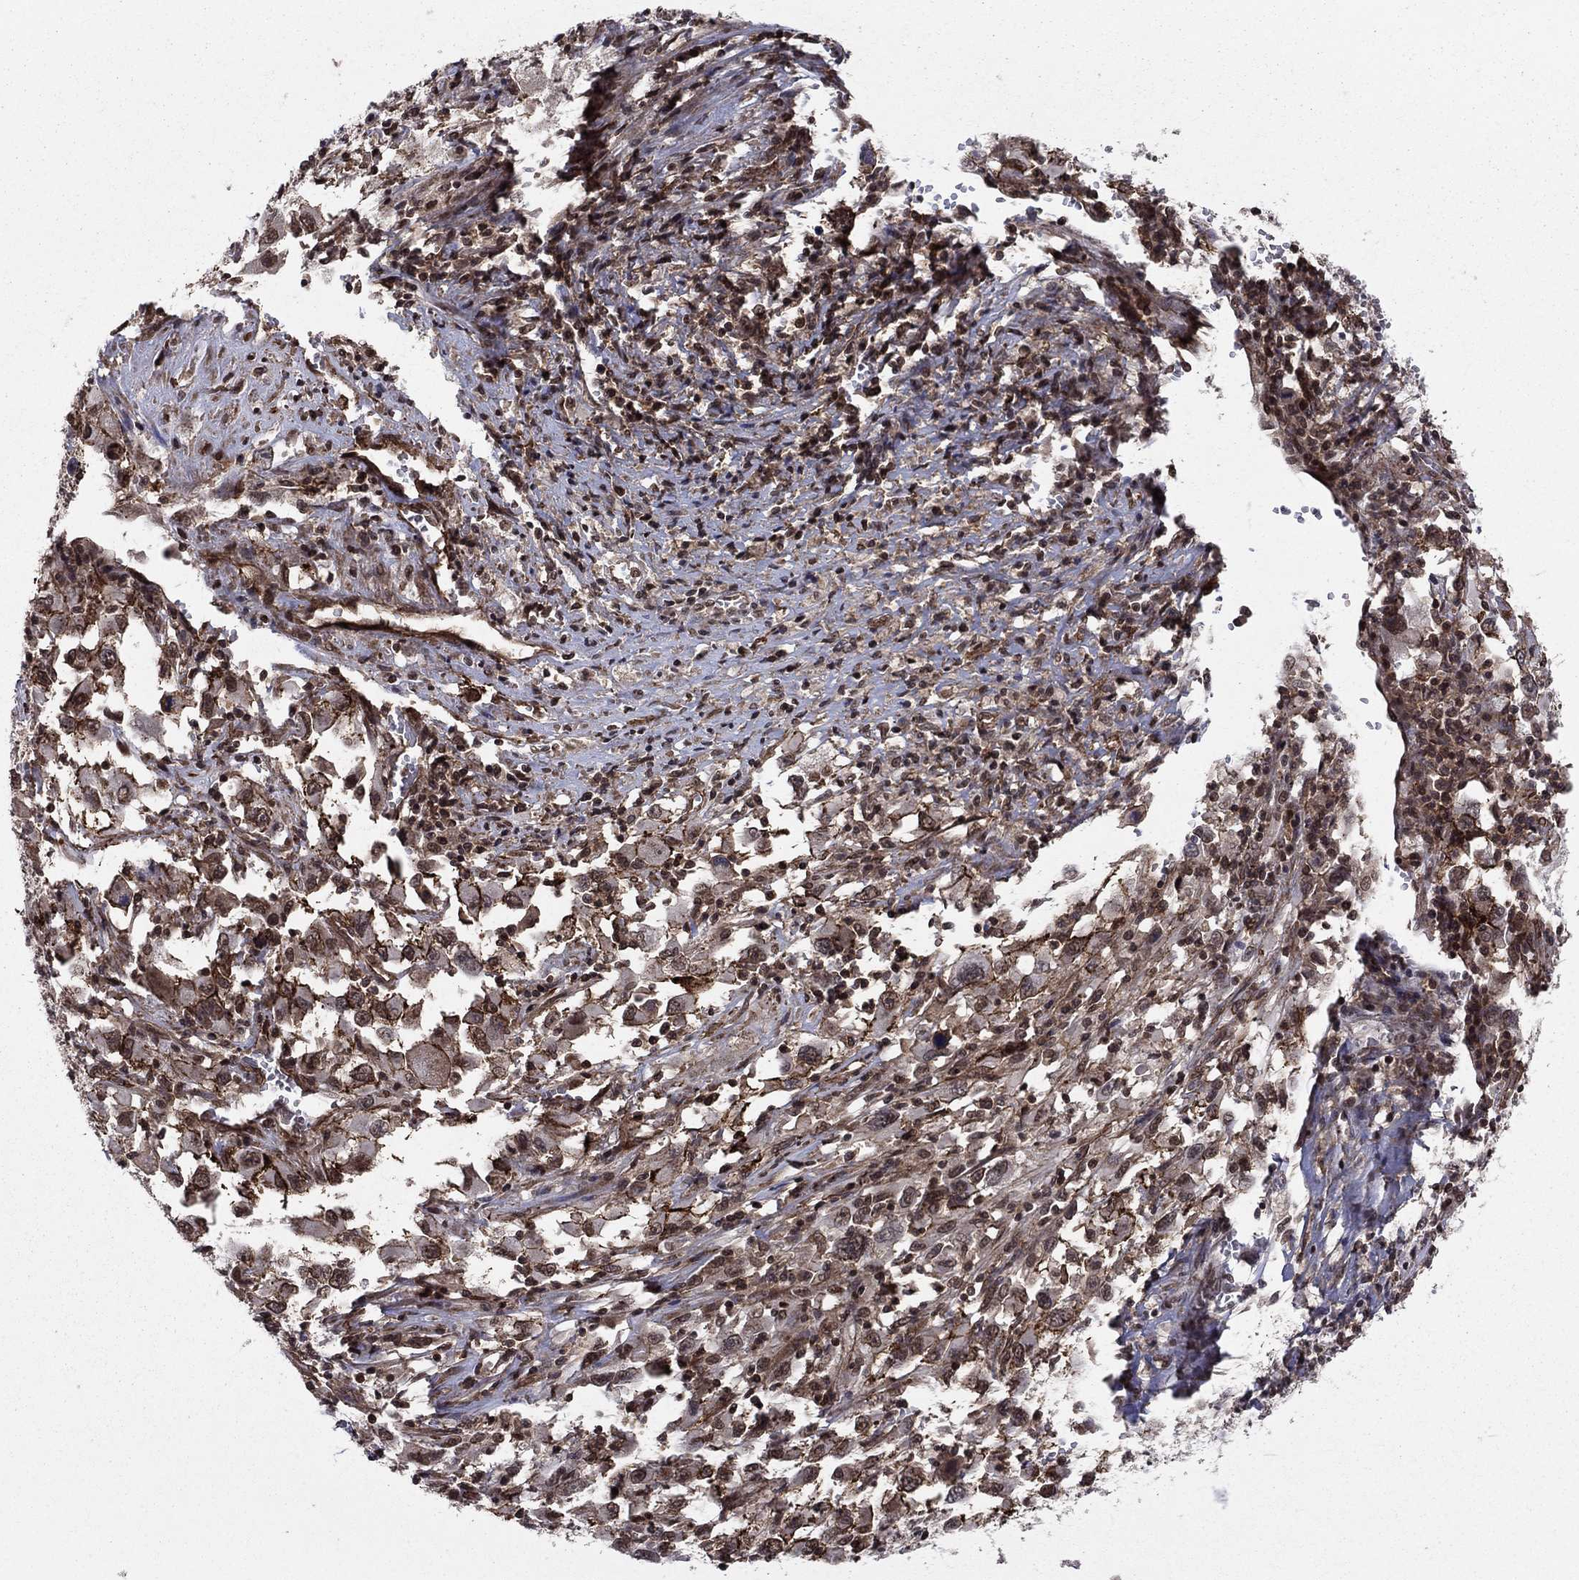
{"staining": {"intensity": "moderate", "quantity": "25%-75%", "location": "nuclear"}, "tissue": "melanoma", "cell_type": "Tumor cells", "image_type": "cancer", "snomed": [{"axis": "morphology", "description": "Malignant melanoma, Metastatic site"}, {"axis": "topography", "description": "Soft tissue"}], "caption": "IHC of melanoma reveals medium levels of moderate nuclear positivity in about 25%-75% of tumor cells.", "gene": "SSX2IP", "patient": {"sex": "male", "age": 50}}